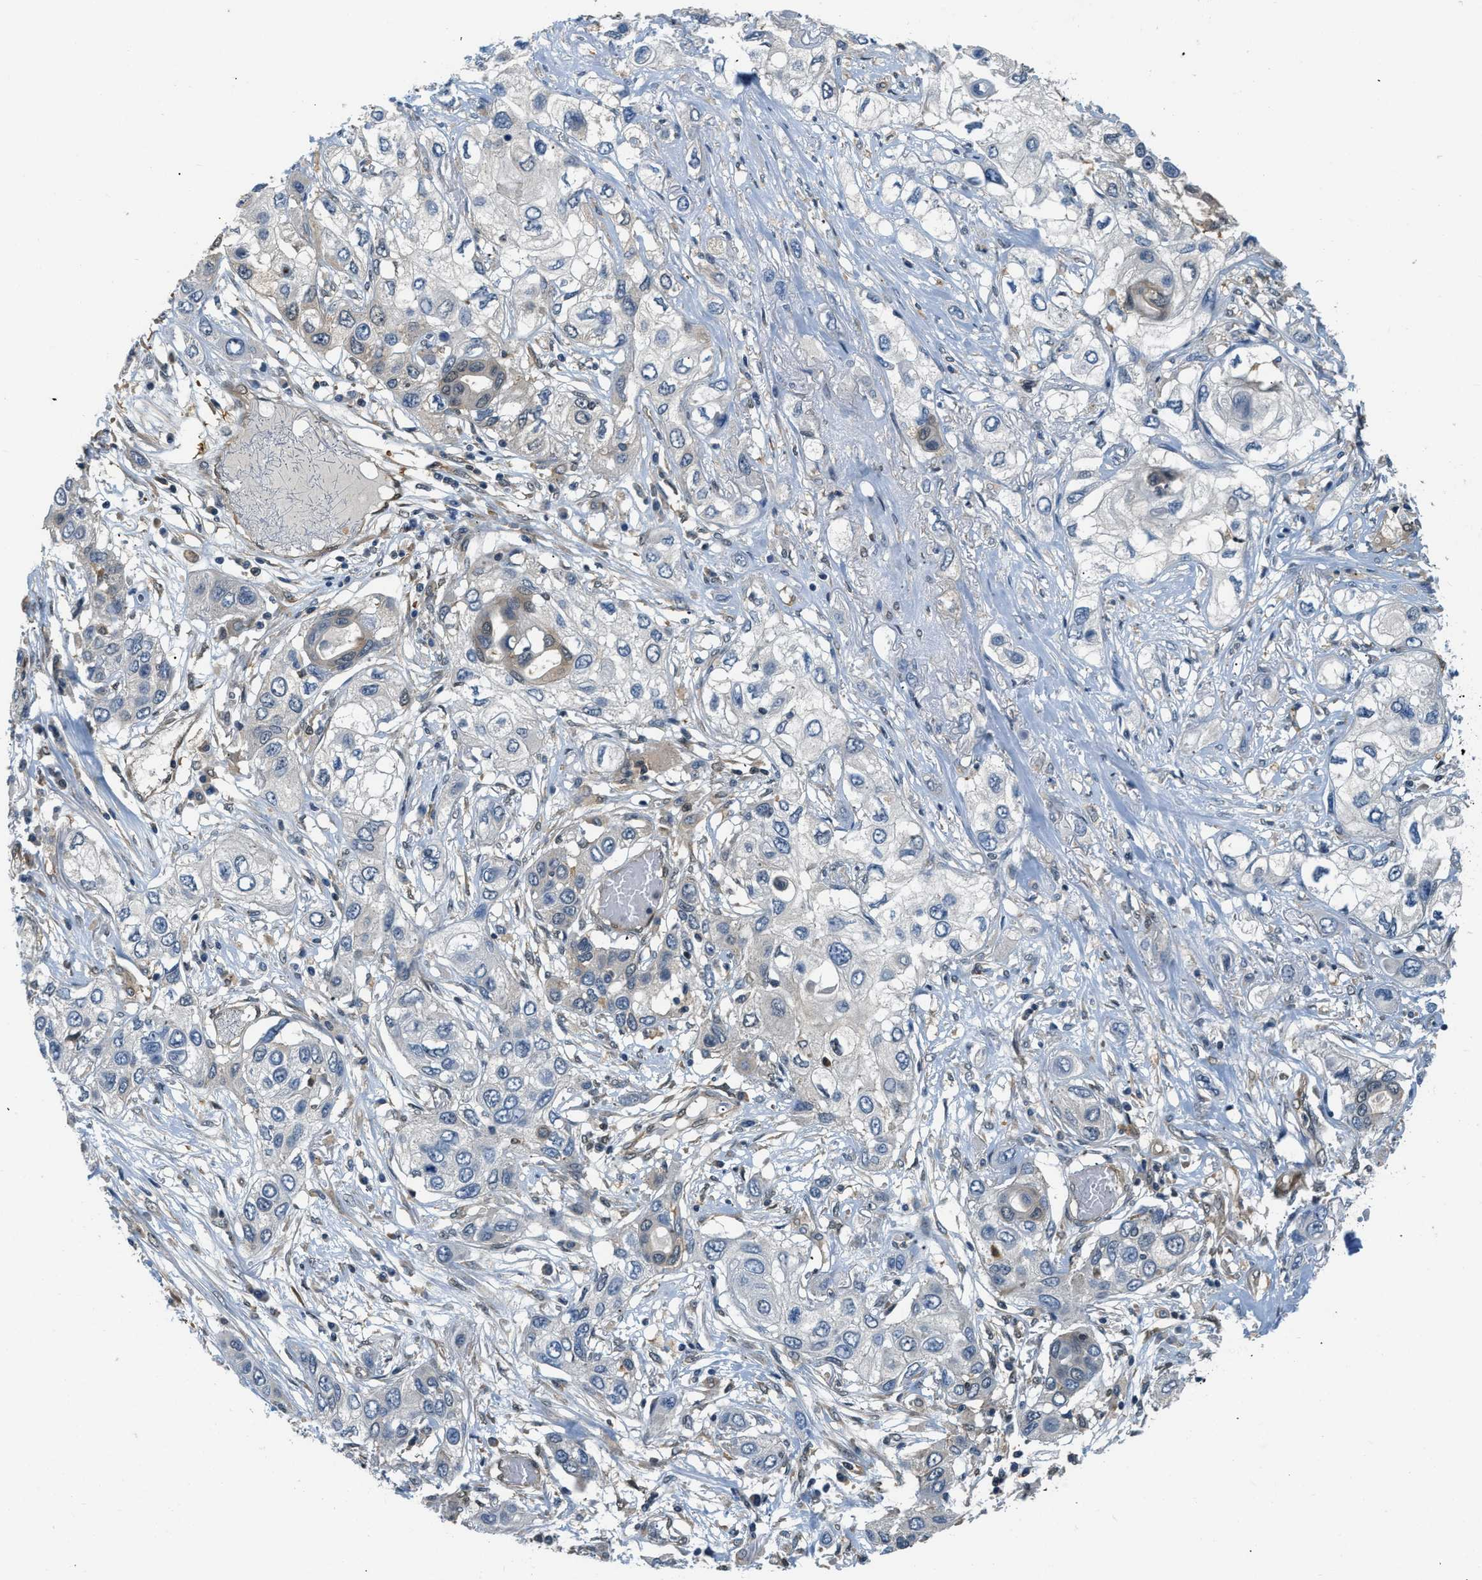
{"staining": {"intensity": "weak", "quantity": "<25%", "location": "cytoplasmic/membranous,nuclear"}, "tissue": "lung cancer", "cell_type": "Tumor cells", "image_type": "cancer", "snomed": [{"axis": "morphology", "description": "Squamous cell carcinoma, NOS"}, {"axis": "topography", "description": "Lung"}], "caption": "A high-resolution histopathology image shows IHC staining of lung cancer, which reveals no significant positivity in tumor cells.", "gene": "EIF4EBP2", "patient": {"sex": "male", "age": 71}}